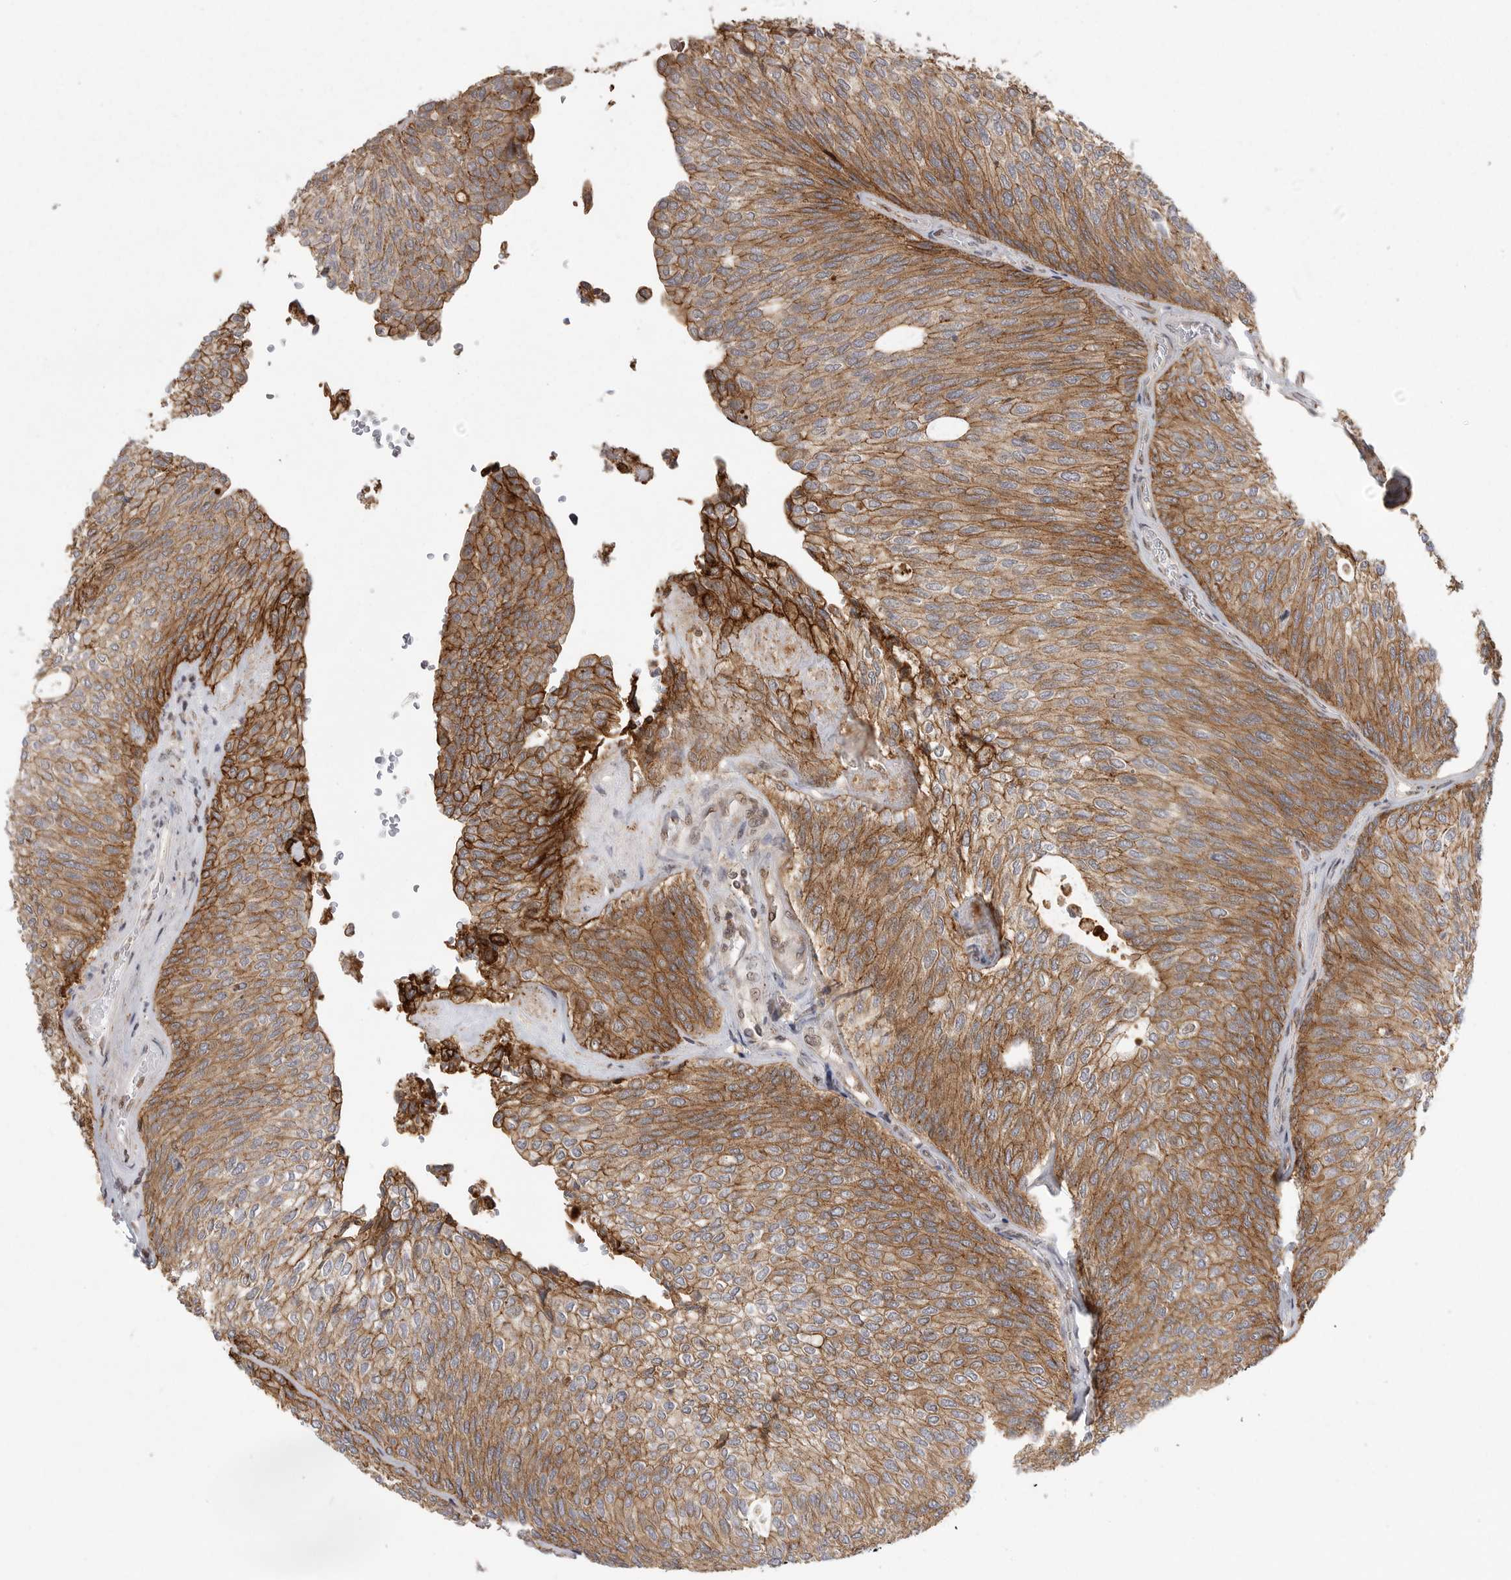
{"staining": {"intensity": "moderate", "quantity": ">75%", "location": "cytoplasmic/membranous"}, "tissue": "urothelial cancer", "cell_type": "Tumor cells", "image_type": "cancer", "snomed": [{"axis": "morphology", "description": "Urothelial carcinoma, Low grade"}, {"axis": "topography", "description": "Urinary bladder"}], "caption": "Immunohistochemistry (IHC) of human low-grade urothelial carcinoma exhibits medium levels of moderate cytoplasmic/membranous staining in approximately >75% of tumor cells.", "gene": "NECTIN1", "patient": {"sex": "female", "age": 79}}